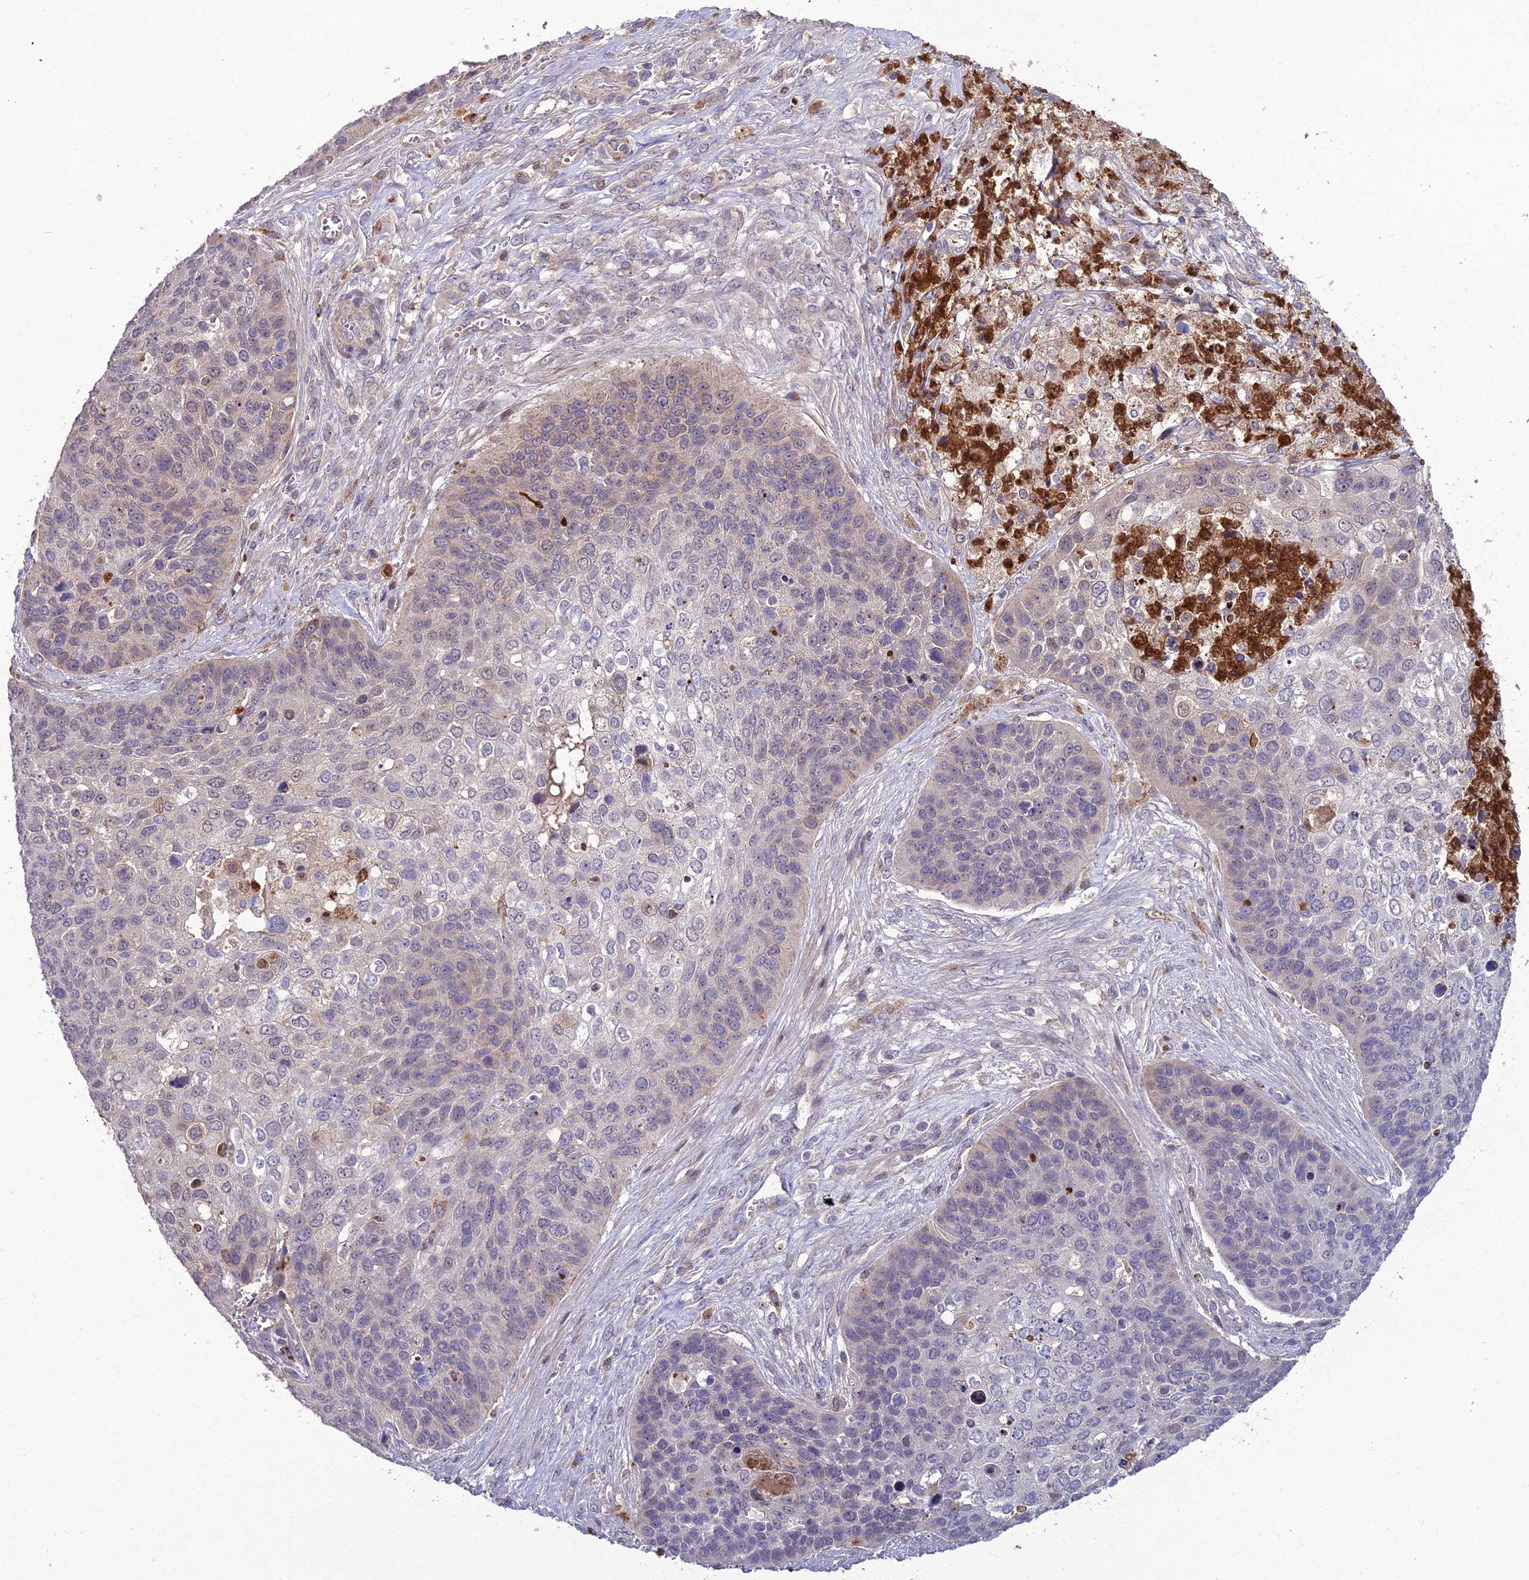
{"staining": {"intensity": "weak", "quantity": "<25%", "location": "cytoplasmic/membranous"}, "tissue": "skin cancer", "cell_type": "Tumor cells", "image_type": "cancer", "snomed": [{"axis": "morphology", "description": "Basal cell carcinoma"}, {"axis": "topography", "description": "Skin"}], "caption": "Skin basal cell carcinoma was stained to show a protein in brown. There is no significant positivity in tumor cells.", "gene": "EID2", "patient": {"sex": "female", "age": 74}}